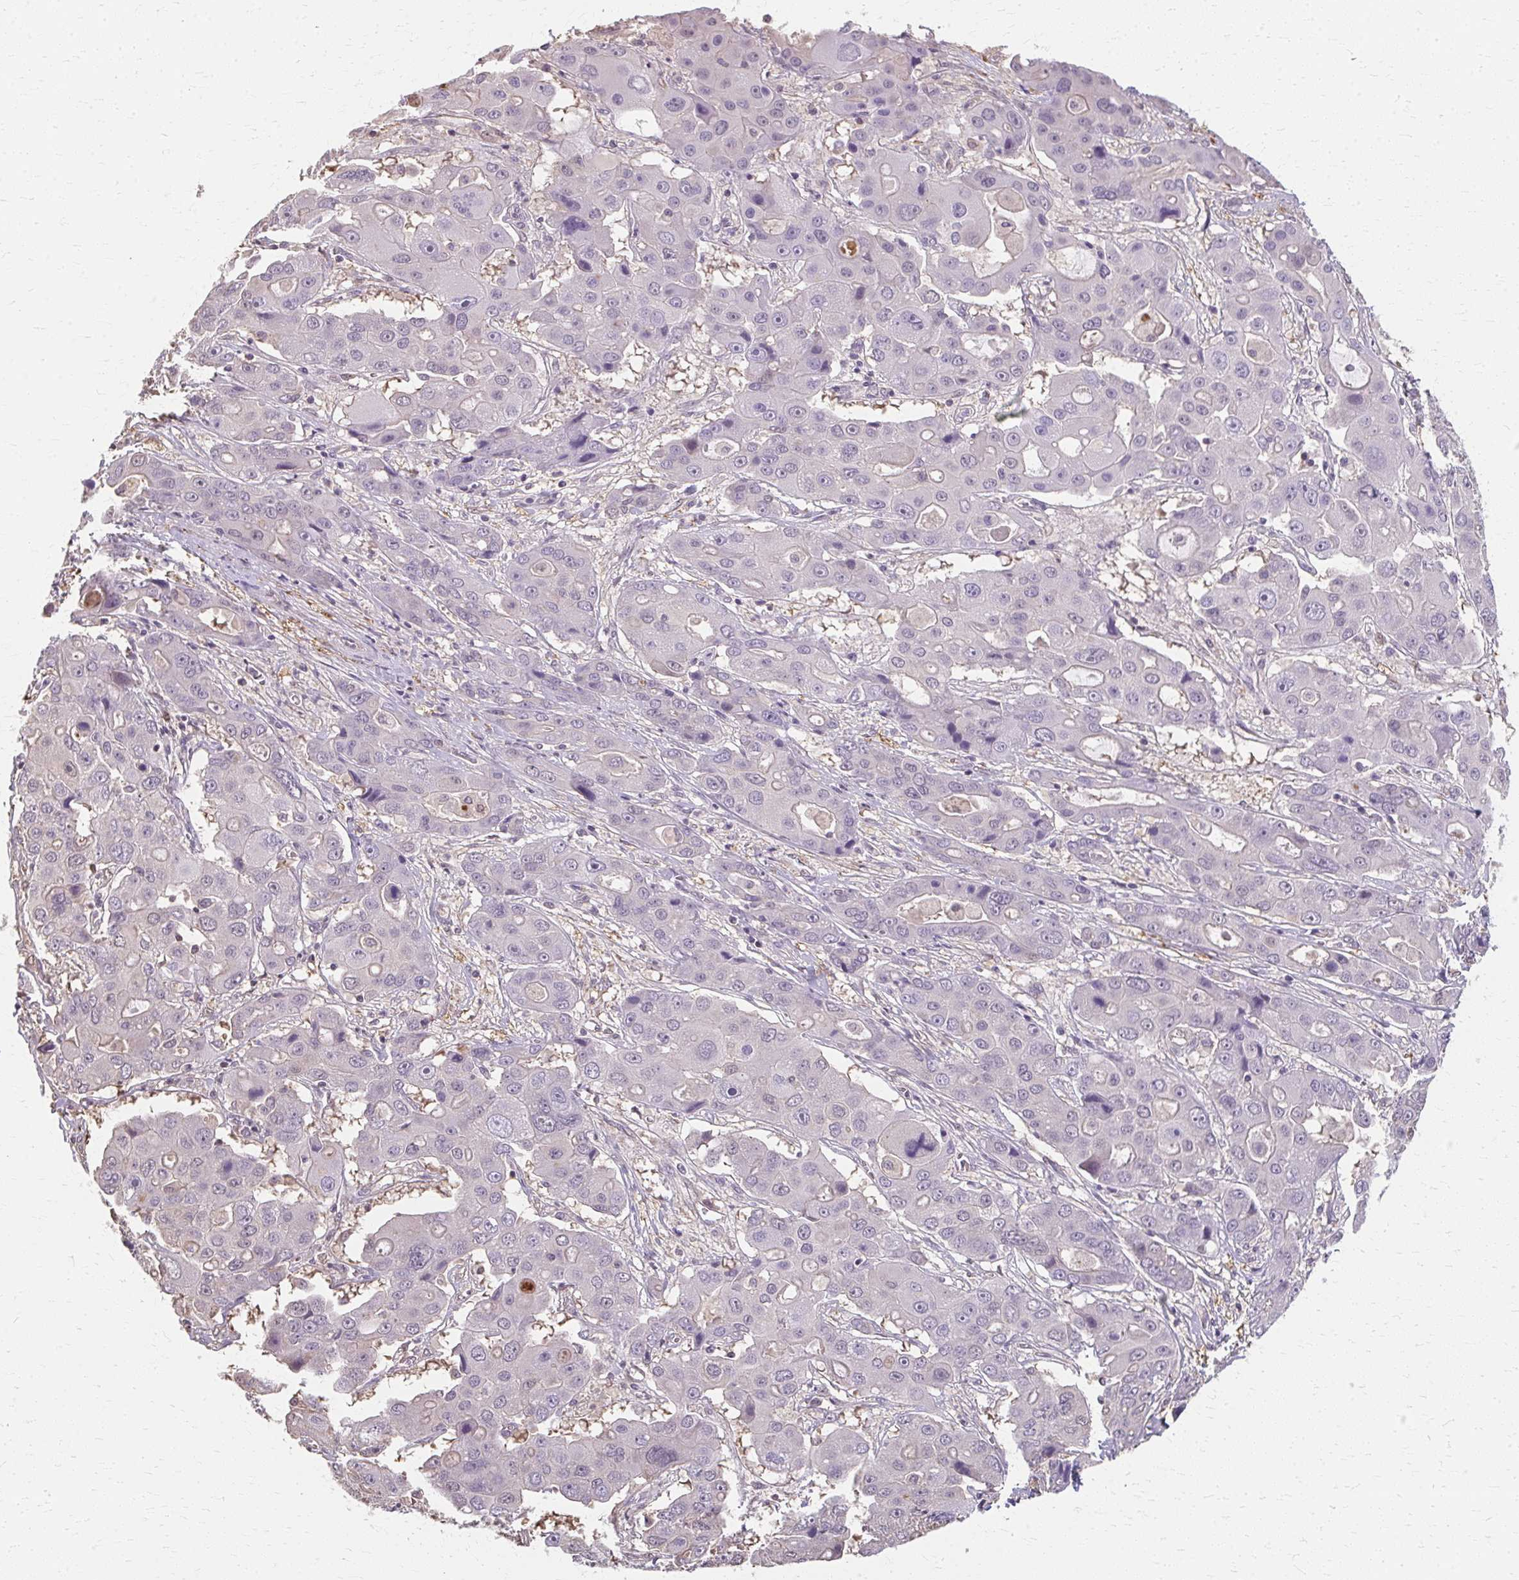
{"staining": {"intensity": "negative", "quantity": "none", "location": "none"}, "tissue": "liver cancer", "cell_type": "Tumor cells", "image_type": "cancer", "snomed": [{"axis": "morphology", "description": "Cholangiocarcinoma"}, {"axis": "topography", "description": "Liver"}], "caption": "This histopathology image is of liver cholangiocarcinoma stained with immunohistochemistry (IHC) to label a protein in brown with the nuclei are counter-stained blue. There is no staining in tumor cells.", "gene": "RABGAP1L", "patient": {"sex": "male", "age": 67}}